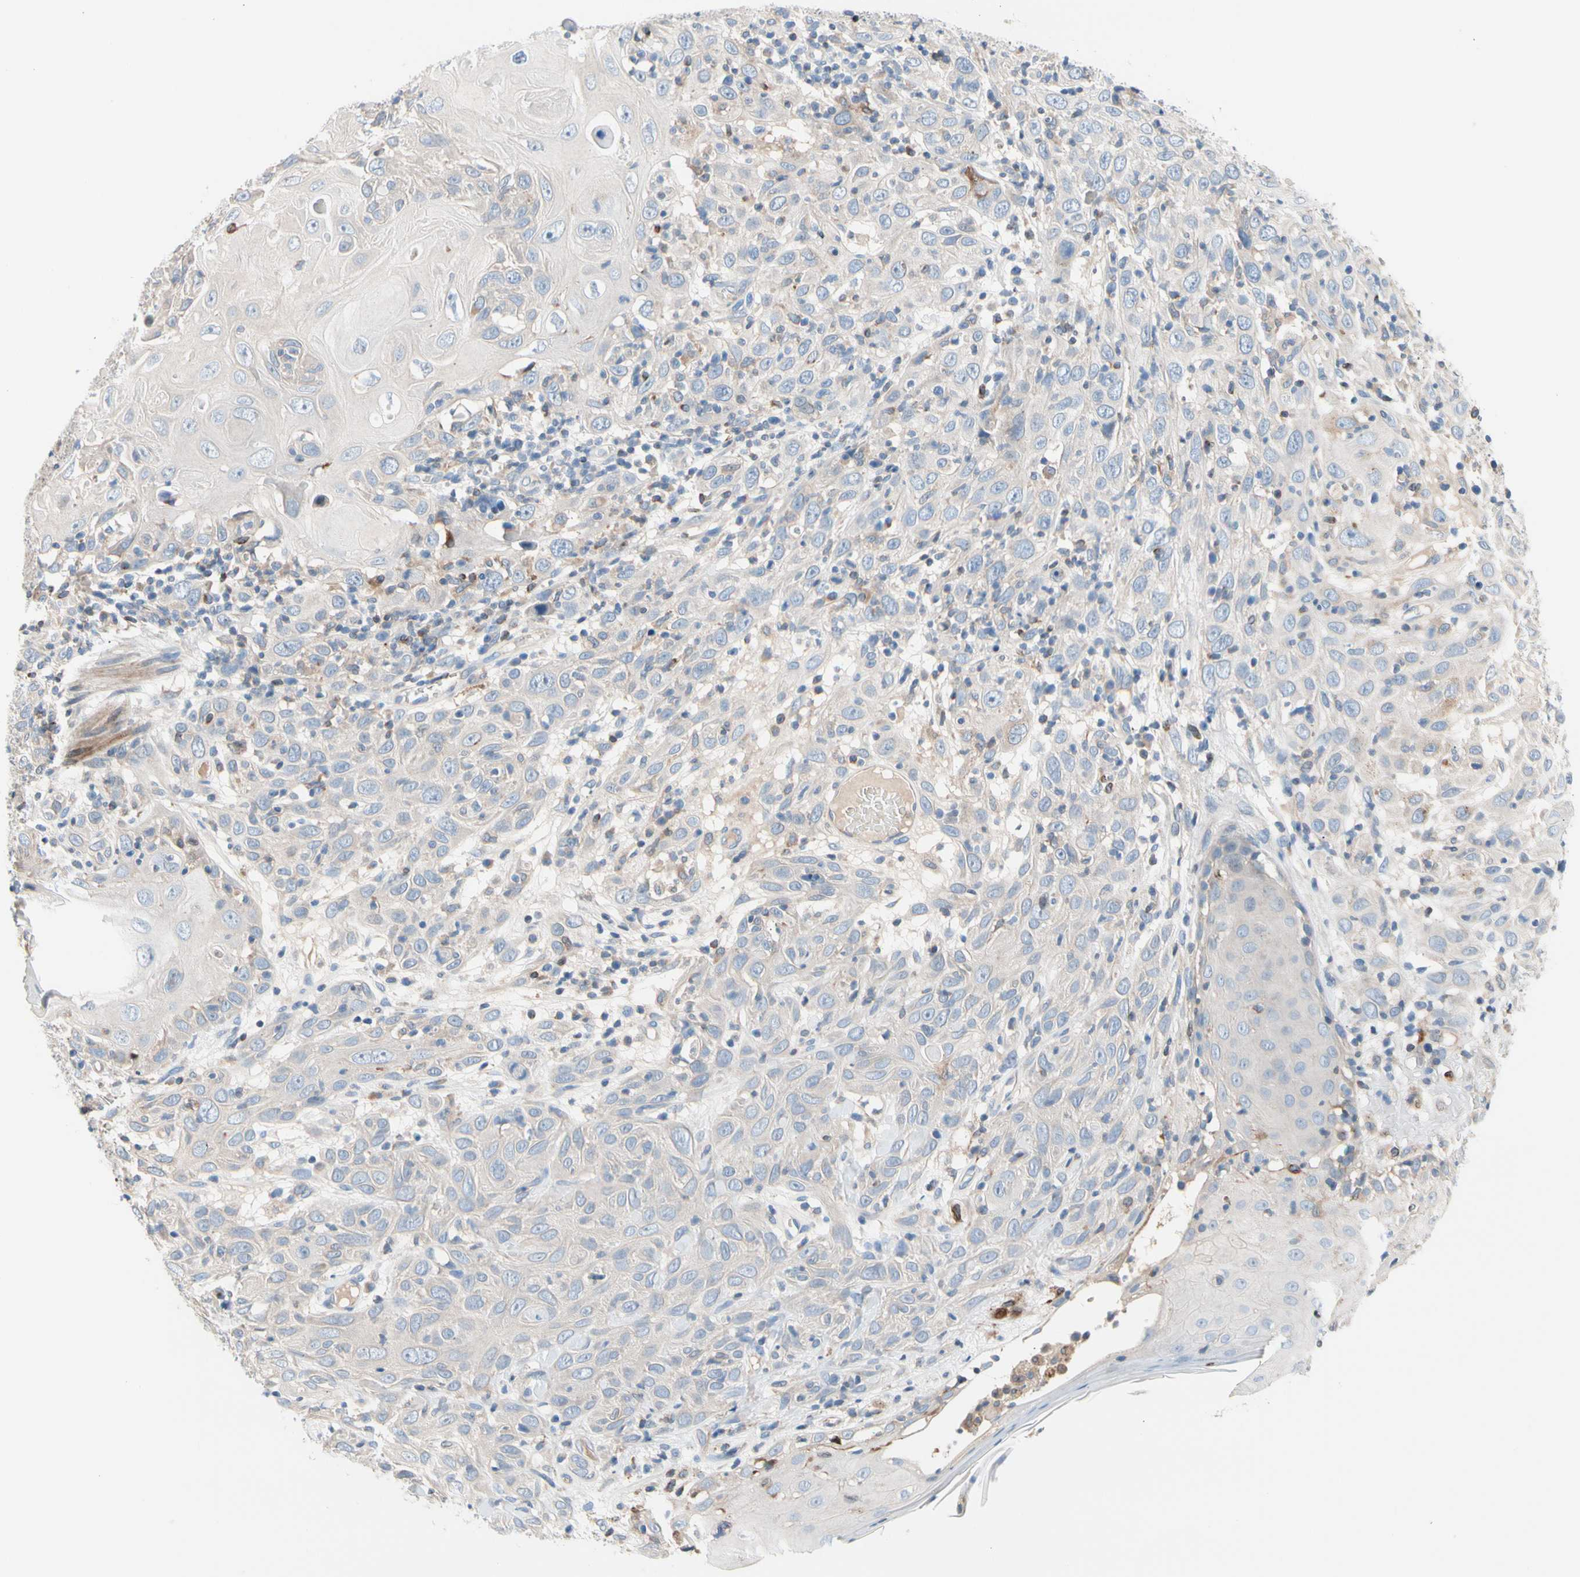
{"staining": {"intensity": "negative", "quantity": "none", "location": "none"}, "tissue": "skin cancer", "cell_type": "Tumor cells", "image_type": "cancer", "snomed": [{"axis": "morphology", "description": "Squamous cell carcinoma, NOS"}, {"axis": "topography", "description": "Skin"}], "caption": "This is a image of IHC staining of skin cancer, which shows no positivity in tumor cells. (Immunohistochemistry (ihc), brightfield microscopy, high magnification).", "gene": "MAP3K3", "patient": {"sex": "female", "age": 88}}